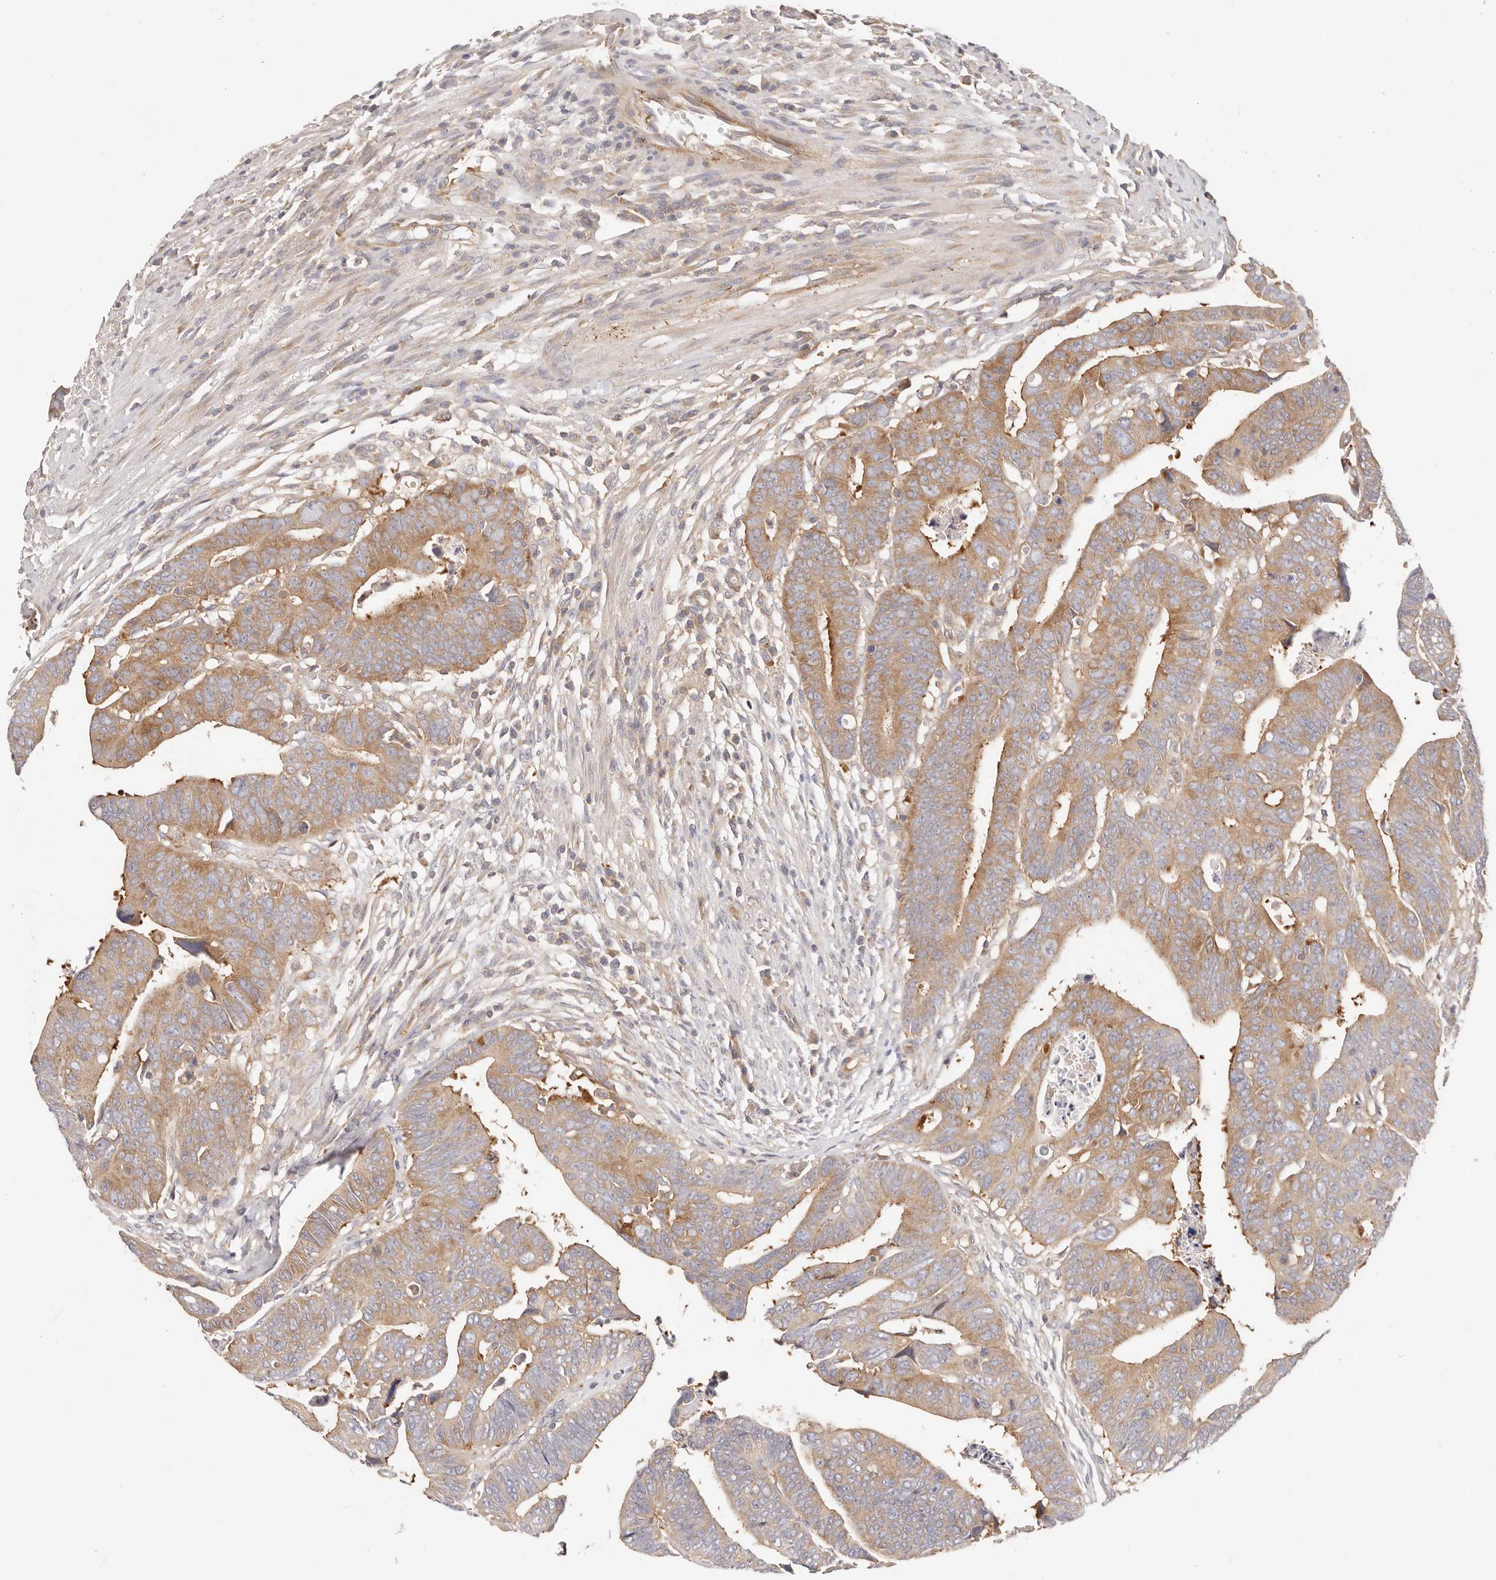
{"staining": {"intensity": "moderate", "quantity": ">75%", "location": "cytoplasmic/membranous"}, "tissue": "colorectal cancer", "cell_type": "Tumor cells", "image_type": "cancer", "snomed": [{"axis": "morphology", "description": "Adenocarcinoma, NOS"}, {"axis": "topography", "description": "Rectum"}], "caption": "Tumor cells display medium levels of moderate cytoplasmic/membranous positivity in approximately >75% of cells in adenocarcinoma (colorectal).", "gene": "KCMF1", "patient": {"sex": "female", "age": 65}}